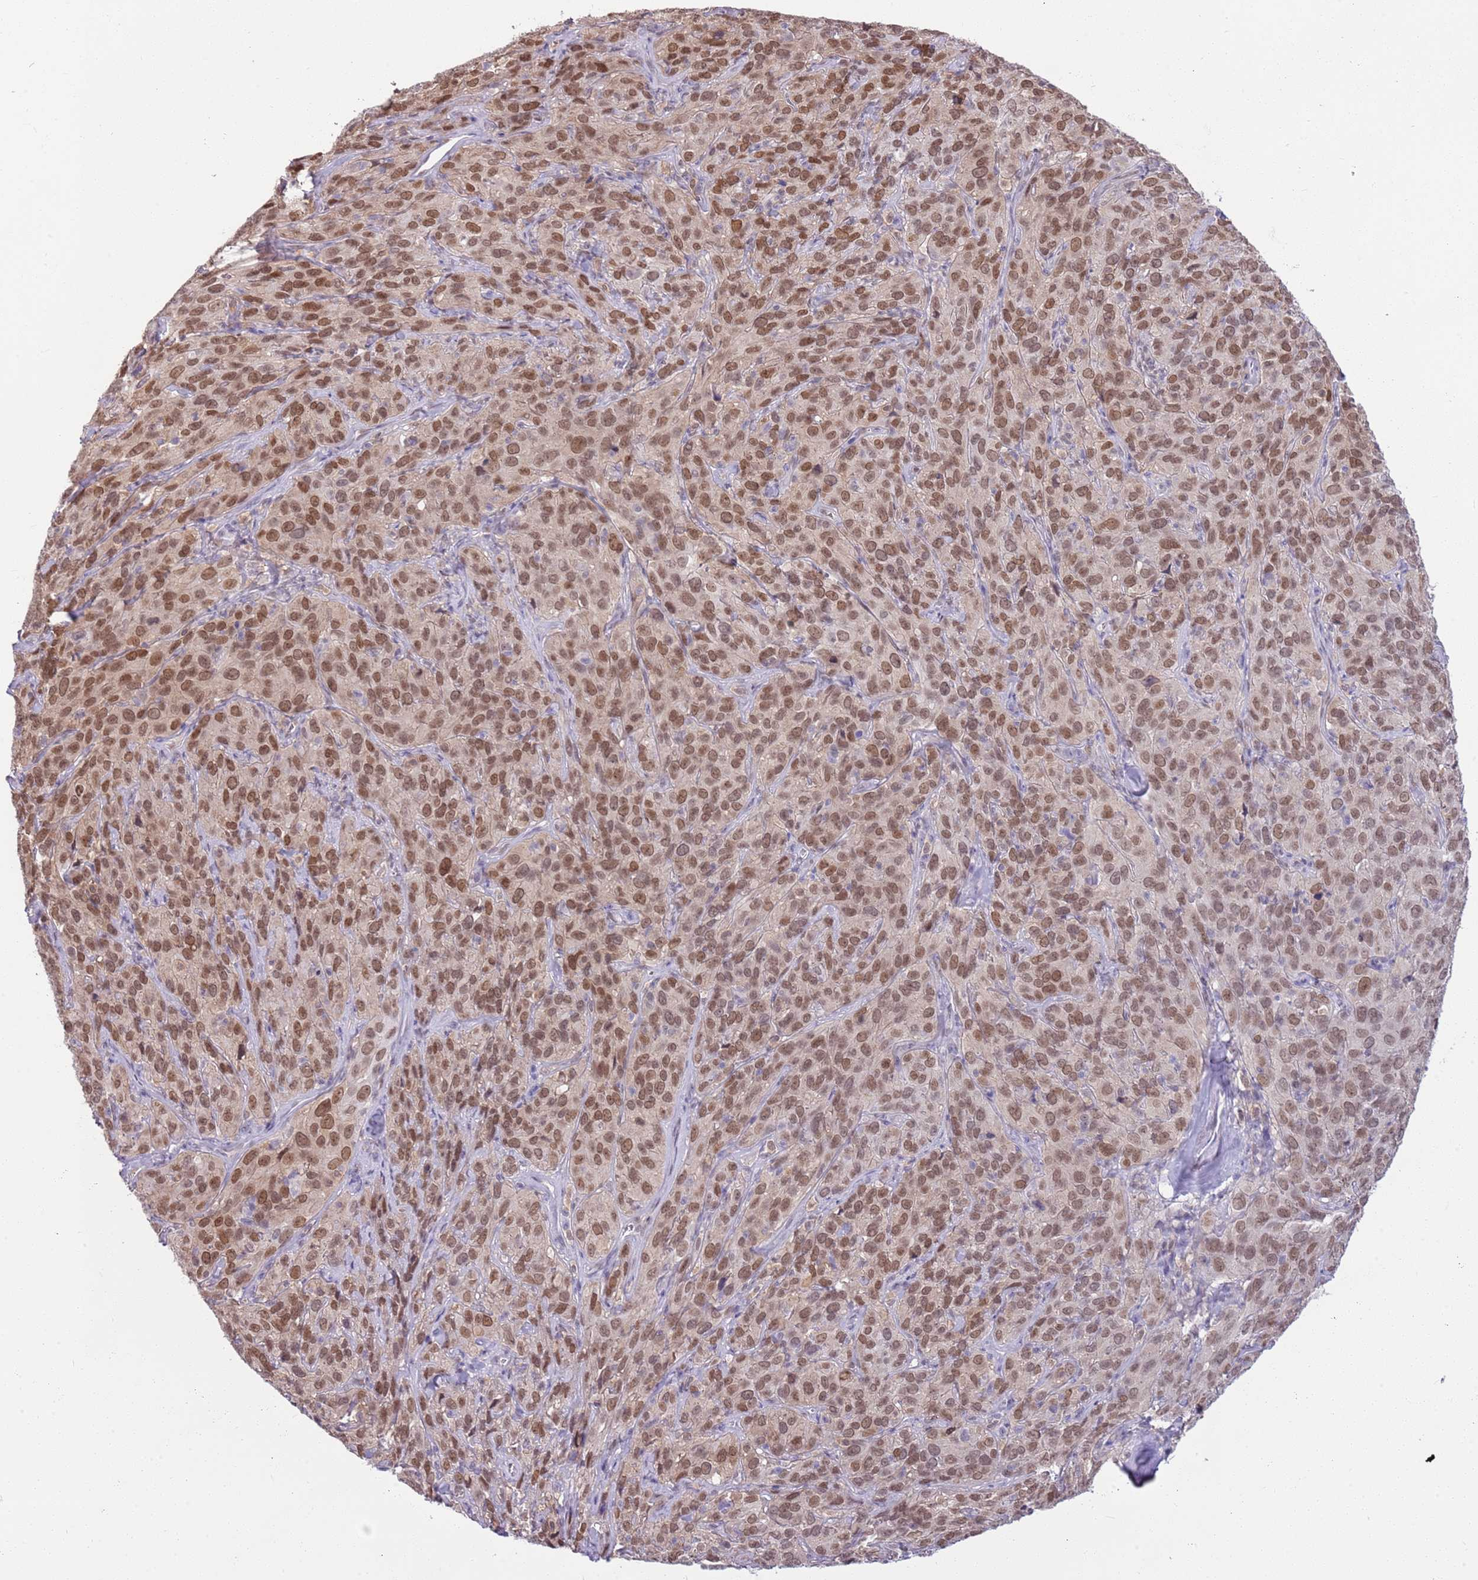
{"staining": {"intensity": "moderate", "quantity": ">75%", "location": "nuclear"}, "tissue": "cervical cancer", "cell_type": "Tumor cells", "image_type": "cancer", "snomed": [{"axis": "morphology", "description": "Squamous cell carcinoma, NOS"}, {"axis": "topography", "description": "Cervix"}], "caption": "High-magnification brightfield microscopy of cervical squamous cell carcinoma stained with DAB (3,3'-diaminobenzidine) (brown) and counterstained with hematoxylin (blue). tumor cells exhibit moderate nuclear positivity is seen in approximately>75% of cells.", "gene": "DHX32", "patient": {"sex": "female", "age": 51}}